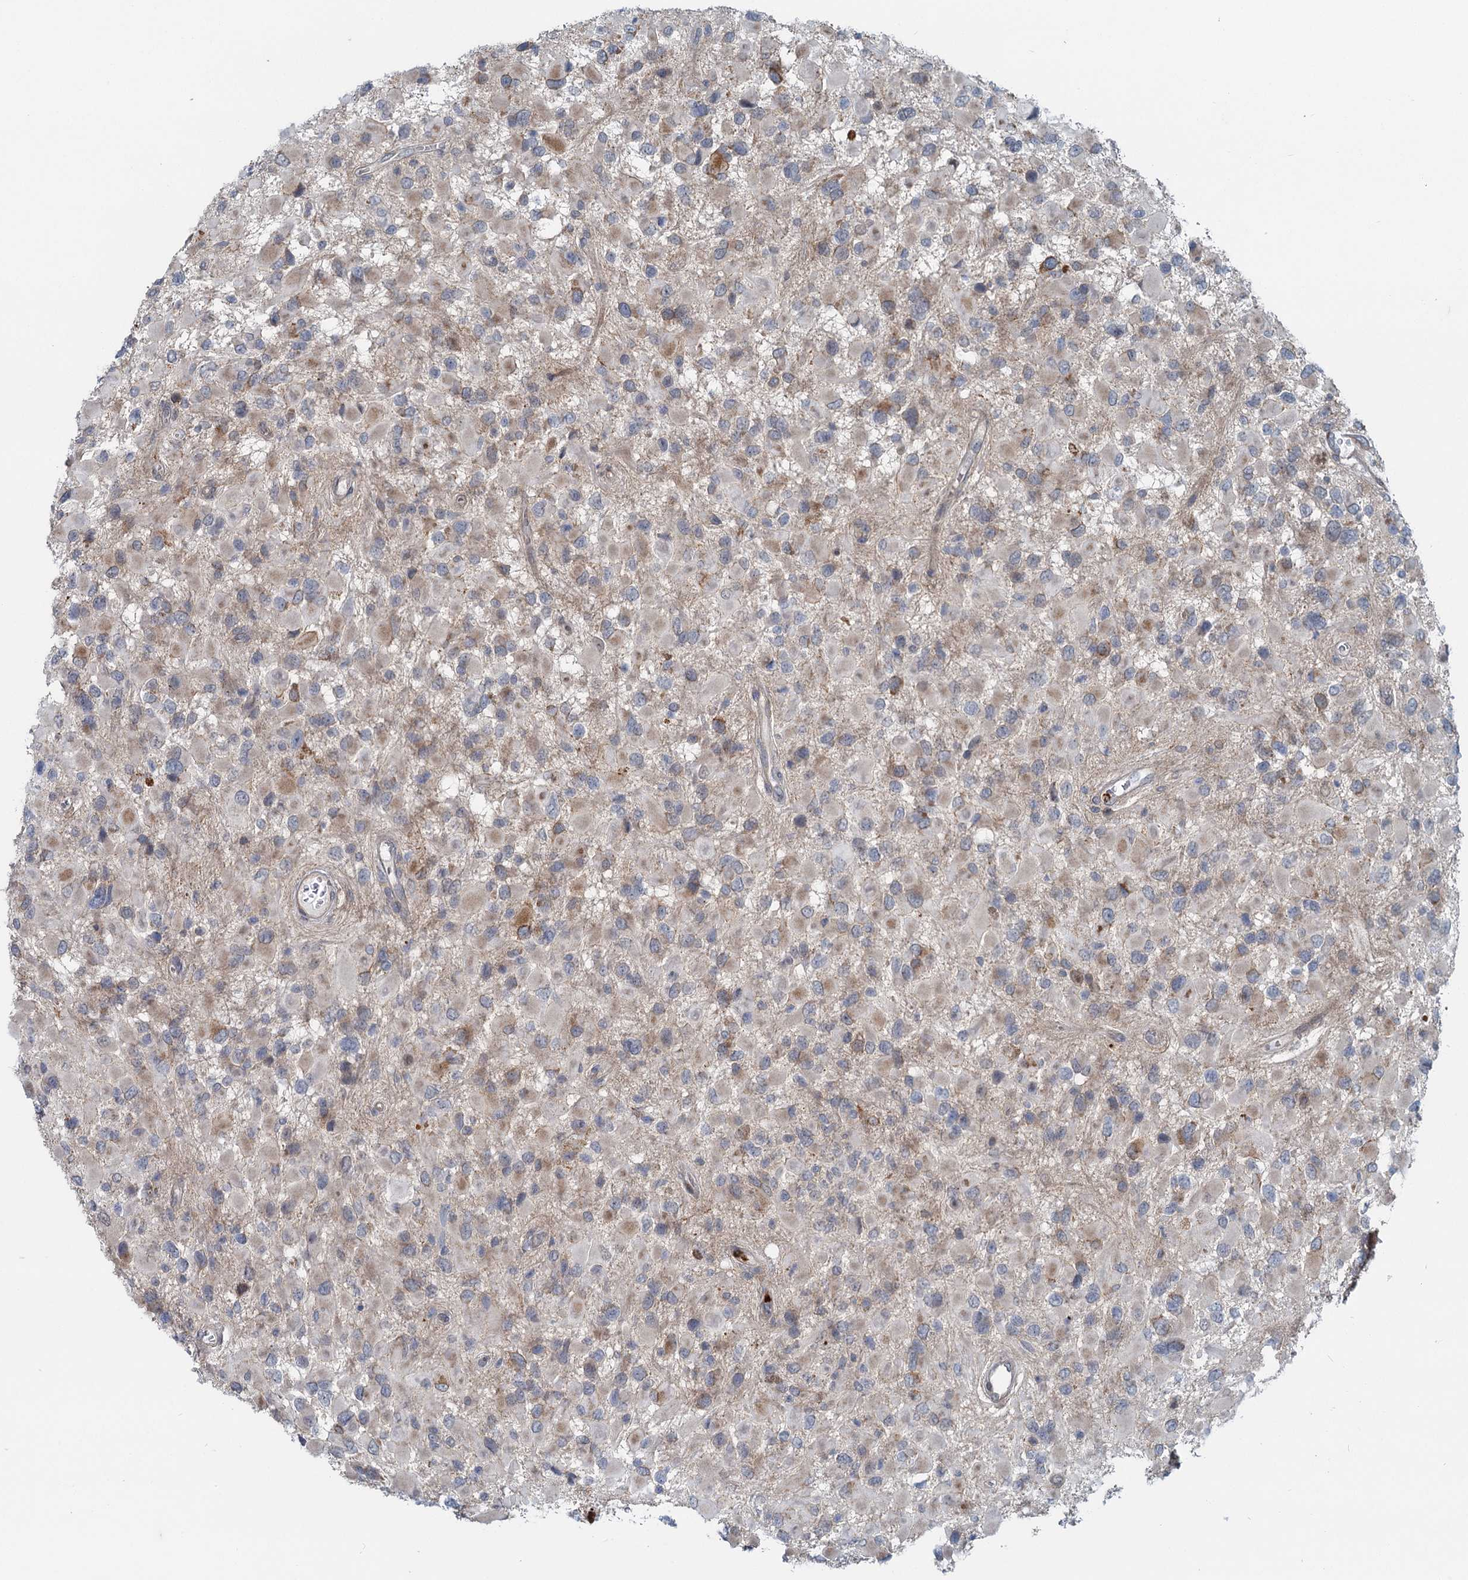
{"staining": {"intensity": "weak", "quantity": "<25%", "location": "cytoplasmic/membranous"}, "tissue": "glioma", "cell_type": "Tumor cells", "image_type": "cancer", "snomed": [{"axis": "morphology", "description": "Glioma, malignant, High grade"}, {"axis": "topography", "description": "Brain"}], "caption": "The immunohistochemistry (IHC) image has no significant expression in tumor cells of high-grade glioma (malignant) tissue.", "gene": "ADCY2", "patient": {"sex": "male", "age": 53}}